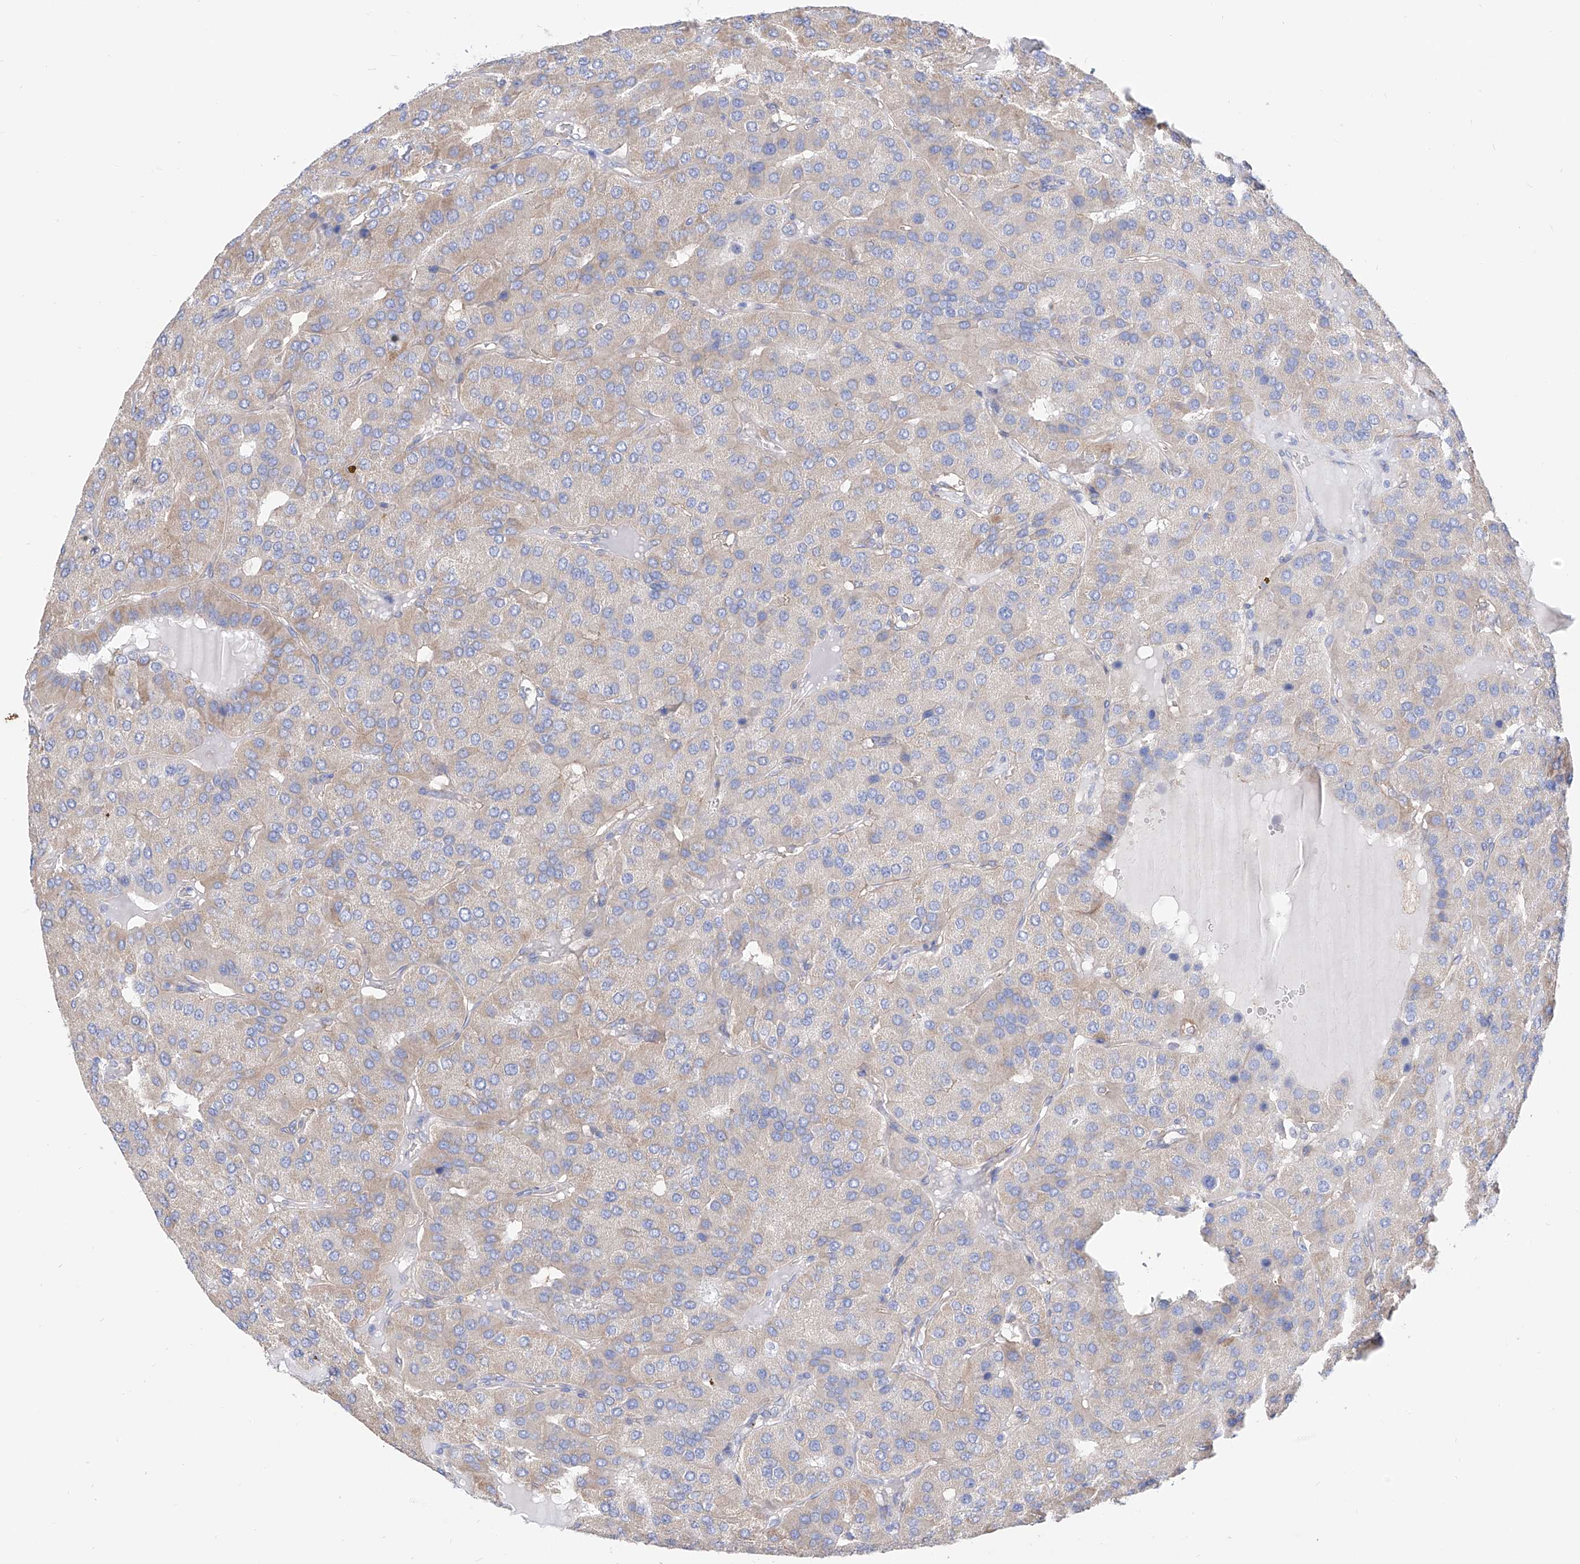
{"staining": {"intensity": "negative", "quantity": "none", "location": "none"}, "tissue": "parathyroid gland", "cell_type": "Glandular cells", "image_type": "normal", "snomed": [{"axis": "morphology", "description": "Normal tissue, NOS"}, {"axis": "morphology", "description": "Adenoma, NOS"}, {"axis": "topography", "description": "Parathyroid gland"}], "caption": "DAB immunohistochemical staining of normal human parathyroid gland exhibits no significant expression in glandular cells.", "gene": "ZNF653", "patient": {"sex": "female", "age": 86}}